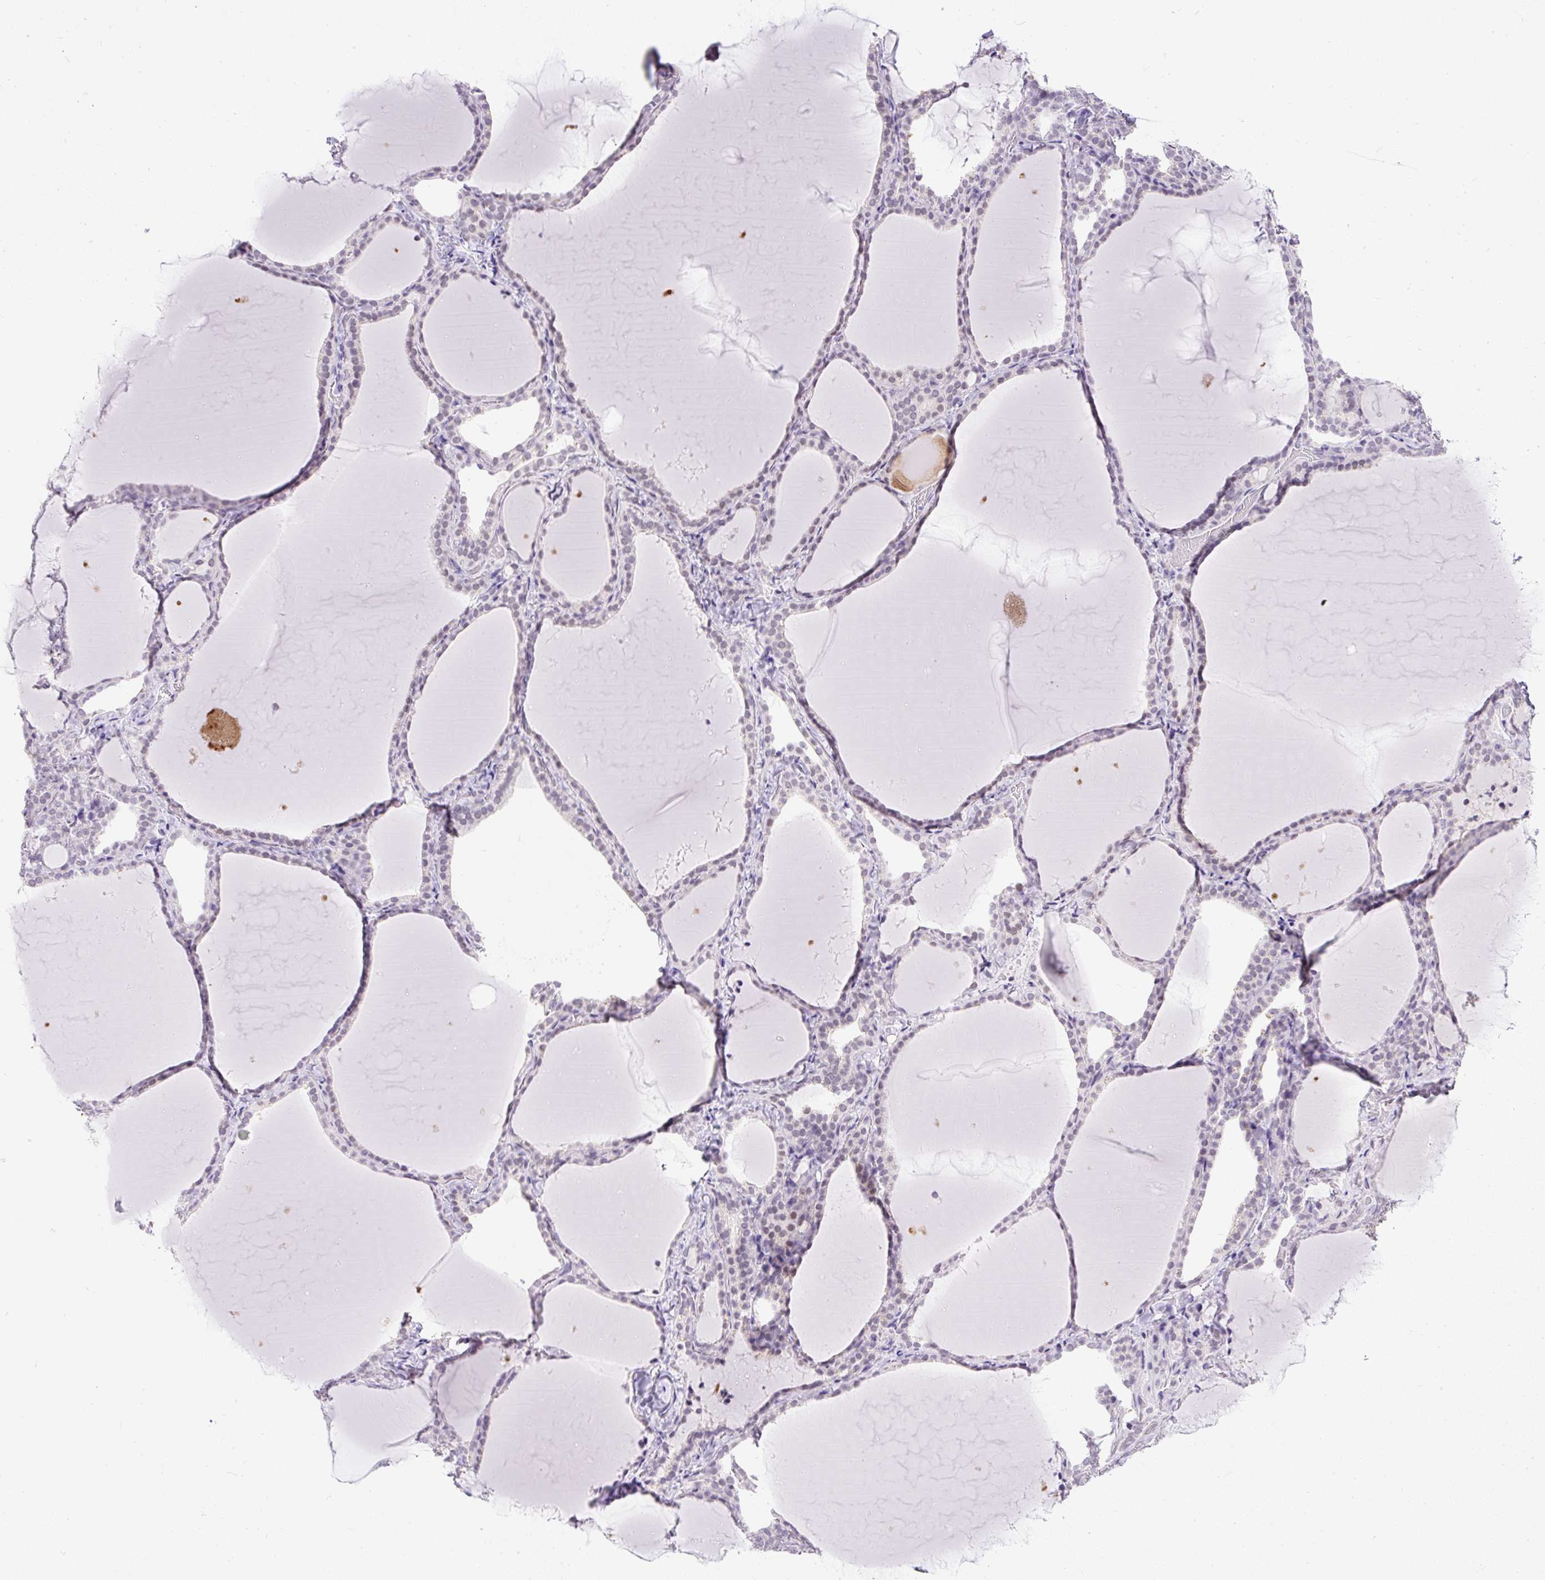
{"staining": {"intensity": "weak", "quantity": "<25%", "location": "nuclear"}, "tissue": "thyroid gland", "cell_type": "Glandular cells", "image_type": "normal", "snomed": [{"axis": "morphology", "description": "Normal tissue, NOS"}, {"axis": "topography", "description": "Thyroid gland"}], "caption": "DAB immunohistochemical staining of normal human thyroid gland shows no significant staining in glandular cells. The staining is performed using DAB brown chromogen with nuclei counter-stained in using hematoxylin.", "gene": "WNT10B", "patient": {"sex": "female", "age": 22}}